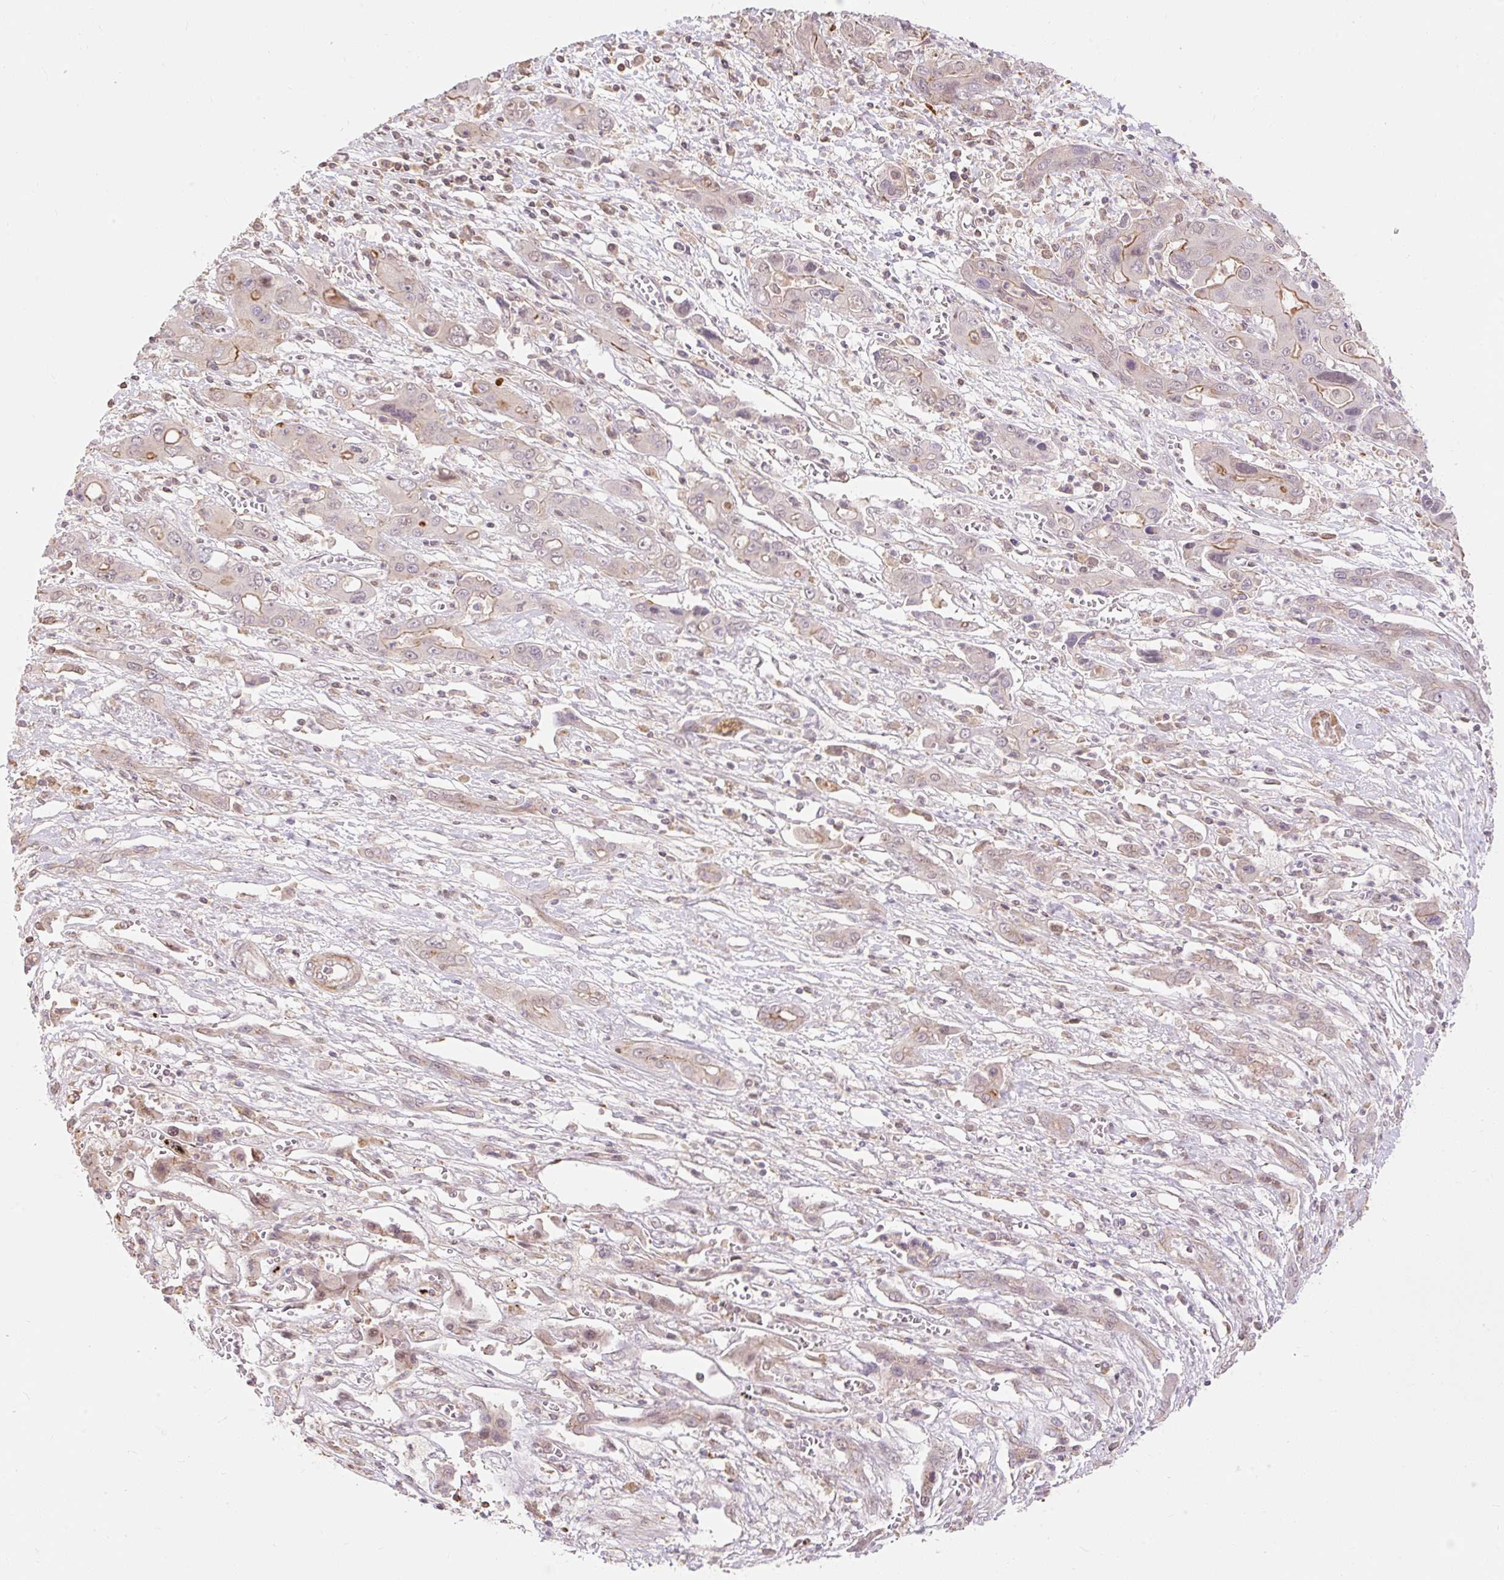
{"staining": {"intensity": "weak", "quantity": "<25%", "location": "cytoplasmic/membranous"}, "tissue": "liver cancer", "cell_type": "Tumor cells", "image_type": "cancer", "snomed": [{"axis": "morphology", "description": "Cholangiocarcinoma"}, {"axis": "topography", "description": "Liver"}], "caption": "This is a micrograph of immunohistochemistry staining of liver cancer, which shows no expression in tumor cells. The staining is performed using DAB (3,3'-diaminobenzidine) brown chromogen with nuclei counter-stained in using hematoxylin.", "gene": "EMC10", "patient": {"sex": "male", "age": 67}}